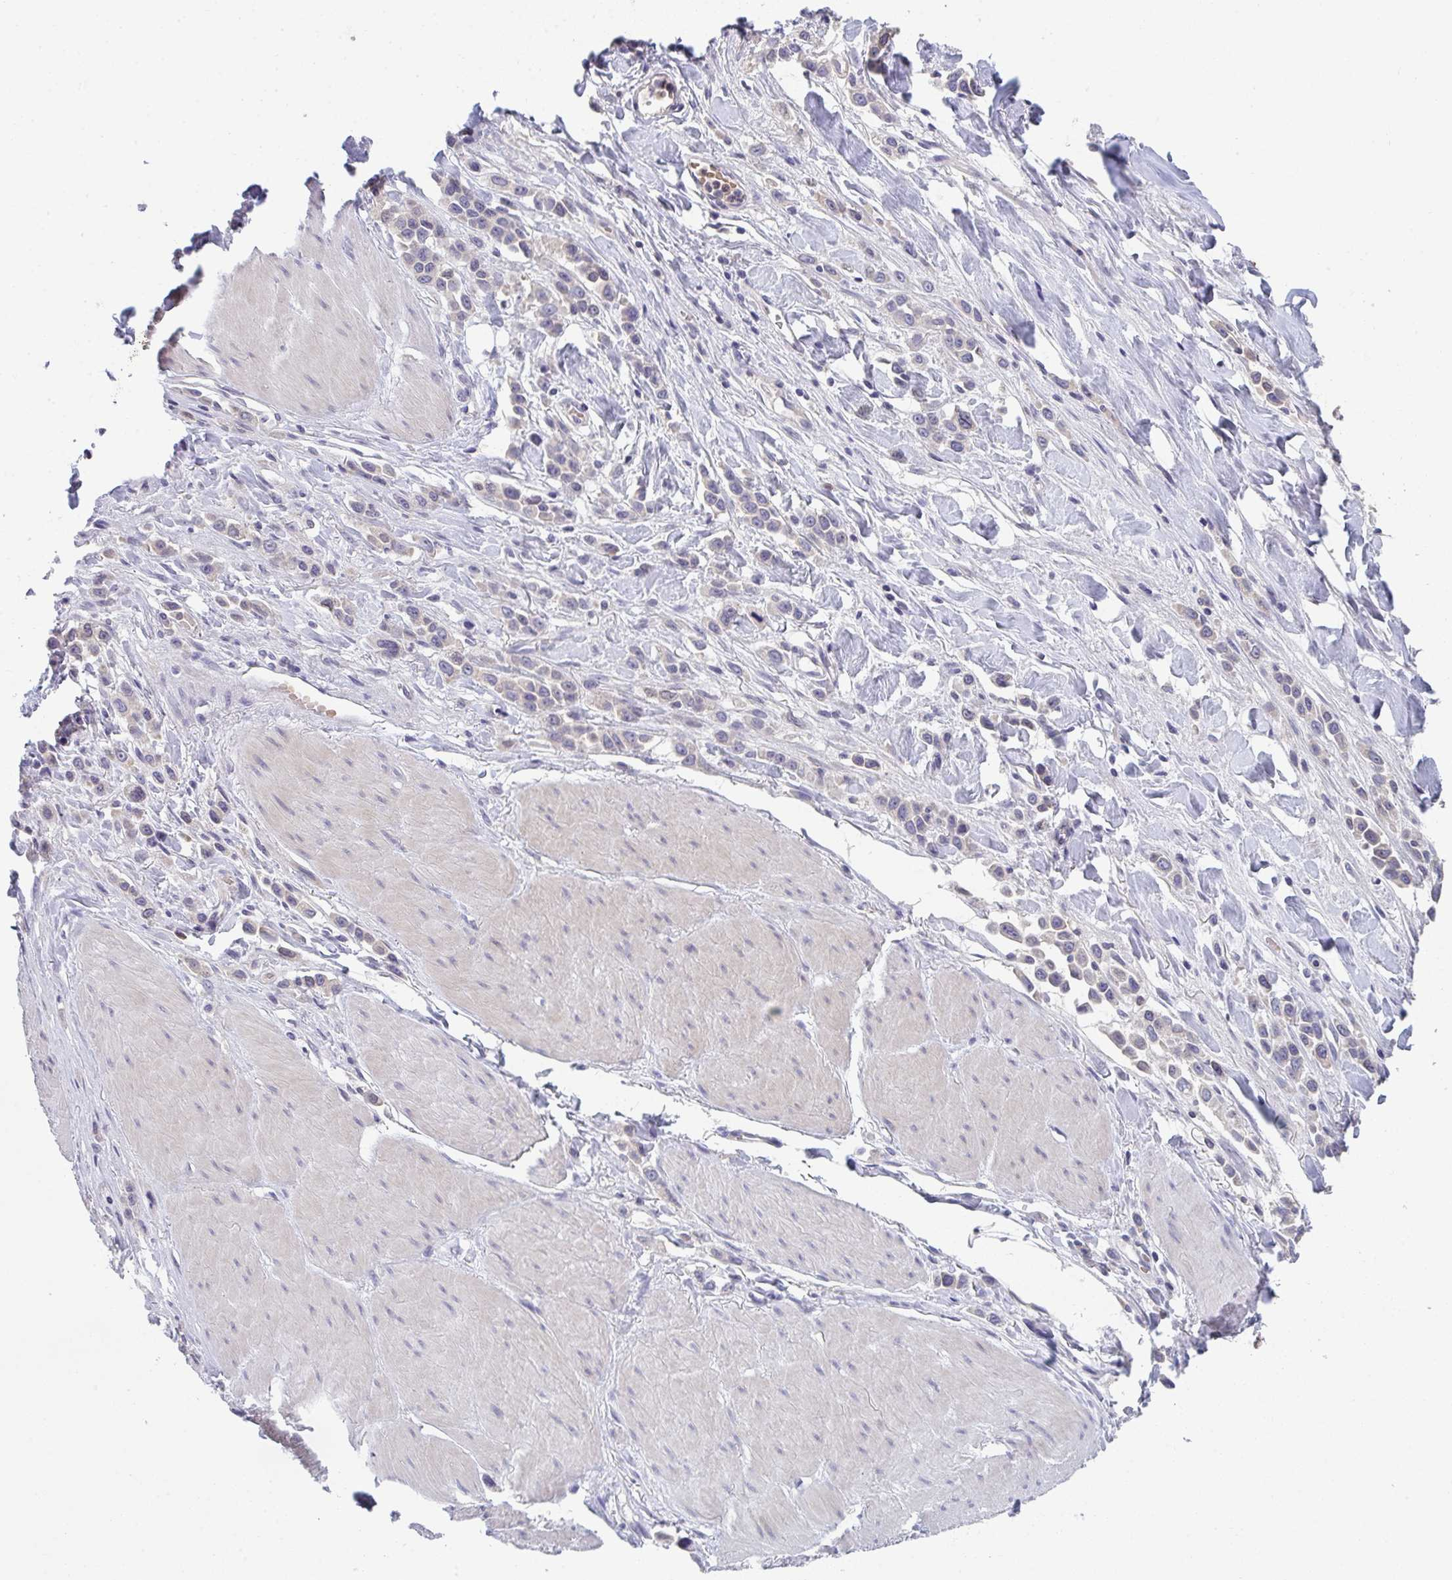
{"staining": {"intensity": "negative", "quantity": "none", "location": "none"}, "tissue": "stomach cancer", "cell_type": "Tumor cells", "image_type": "cancer", "snomed": [{"axis": "morphology", "description": "Adenocarcinoma, NOS"}, {"axis": "topography", "description": "Stomach"}], "caption": "The photomicrograph displays no significant positivity in tumor cells of adenocarcinoma (stomach). (DAB IHC, high magnification).", "gene": "RIOK1", "patient": {"sex": "male", "age": 47}}